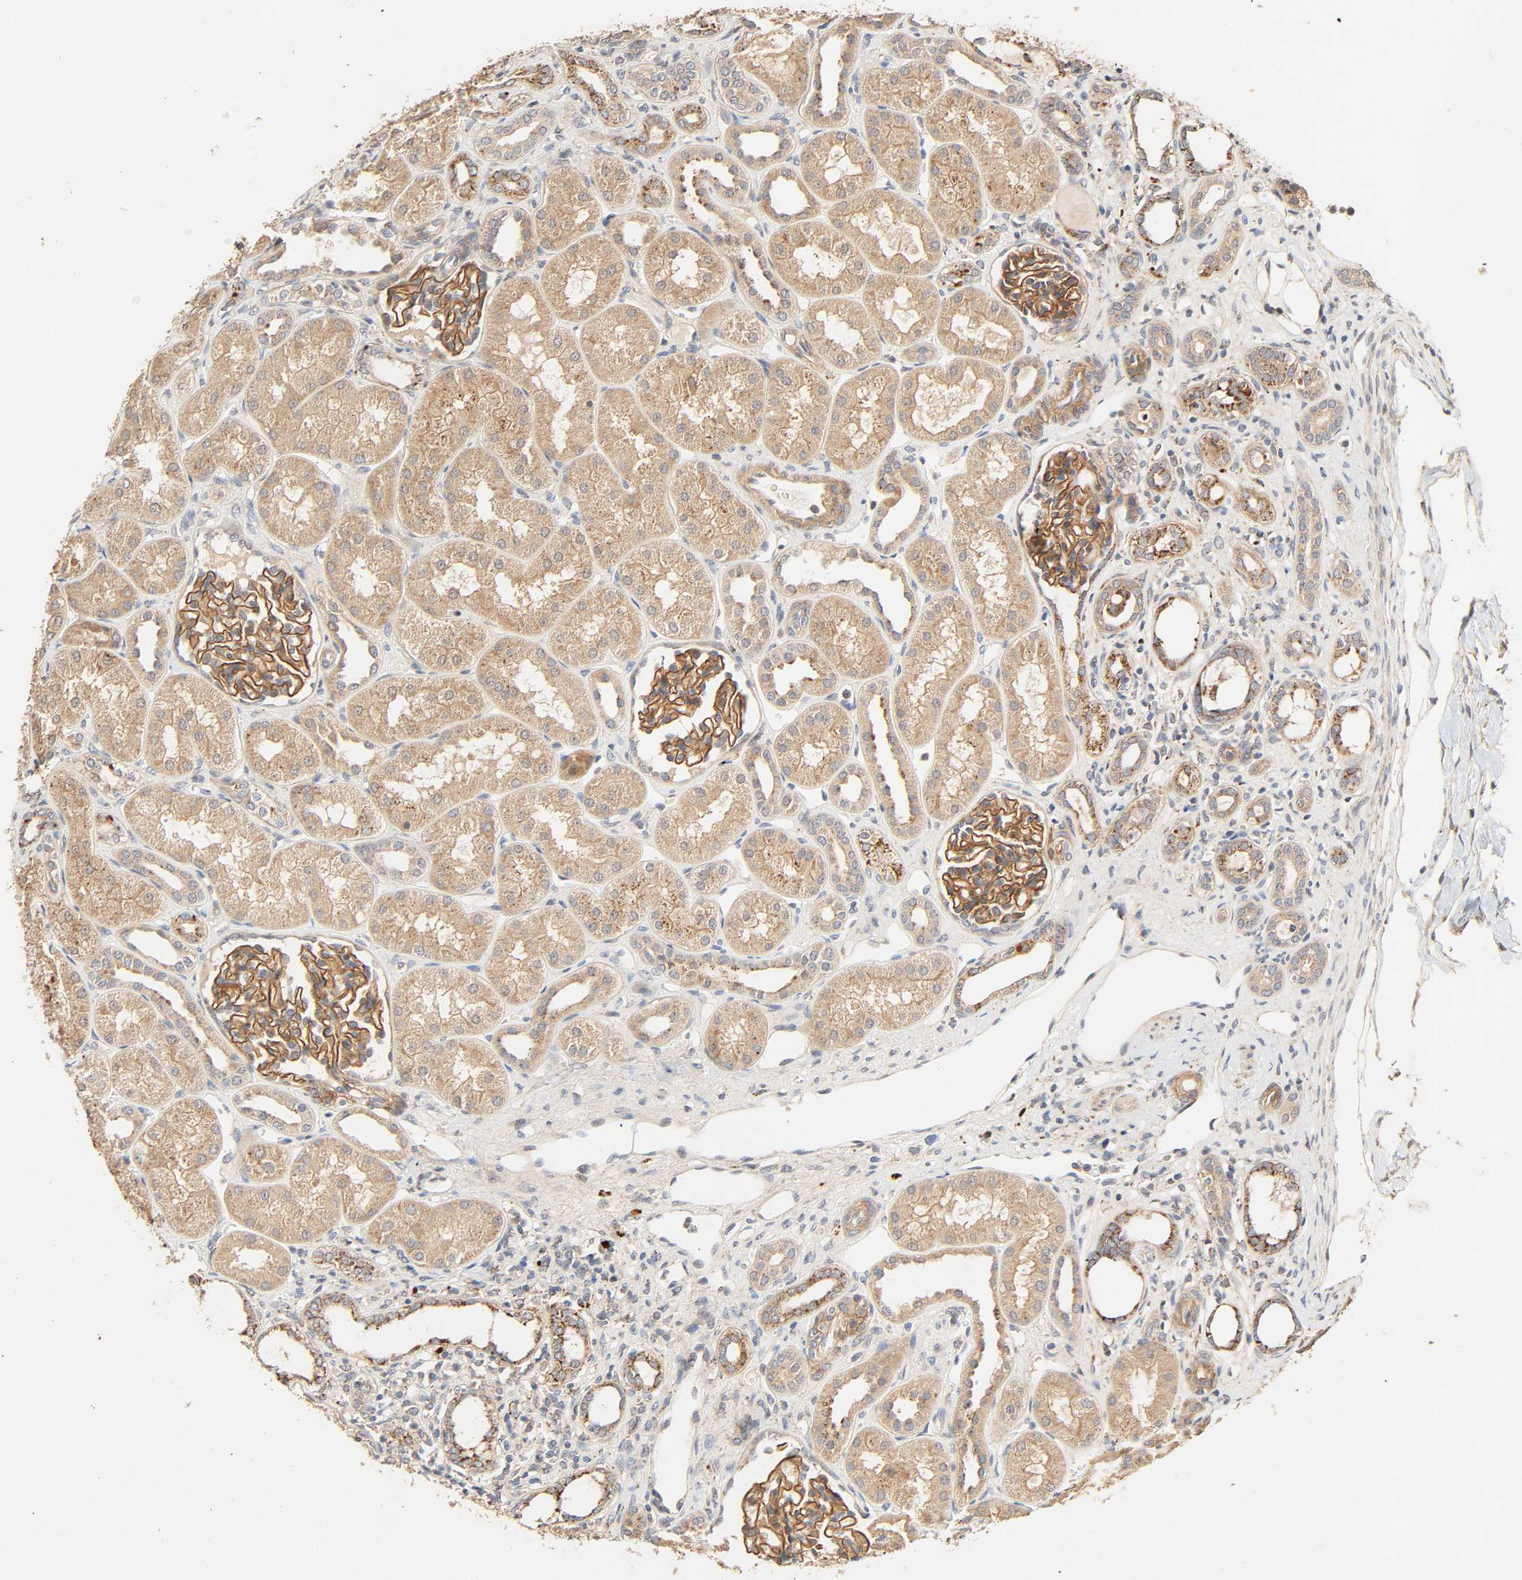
{"staining": {"intensity": "strong", "quantity": ">75%", "location": "cytoplasmic/membranous"}, "tissue": "kidney", "cell_type": "Cells in glomeruli", "image_type": "normal", "snomed": [{"axis": "morphology", "description": "Normal tissue, NOS"}, {"axis": "topography", "description": "Kidney"}], "caption": "Protein staining of unremarkable kidney displays strong cytoplasmic/membranous expression in about >75% of cells in glomeruli.", "gene": "MAPK6", "patient": {"sex": "male", "age": 7}}